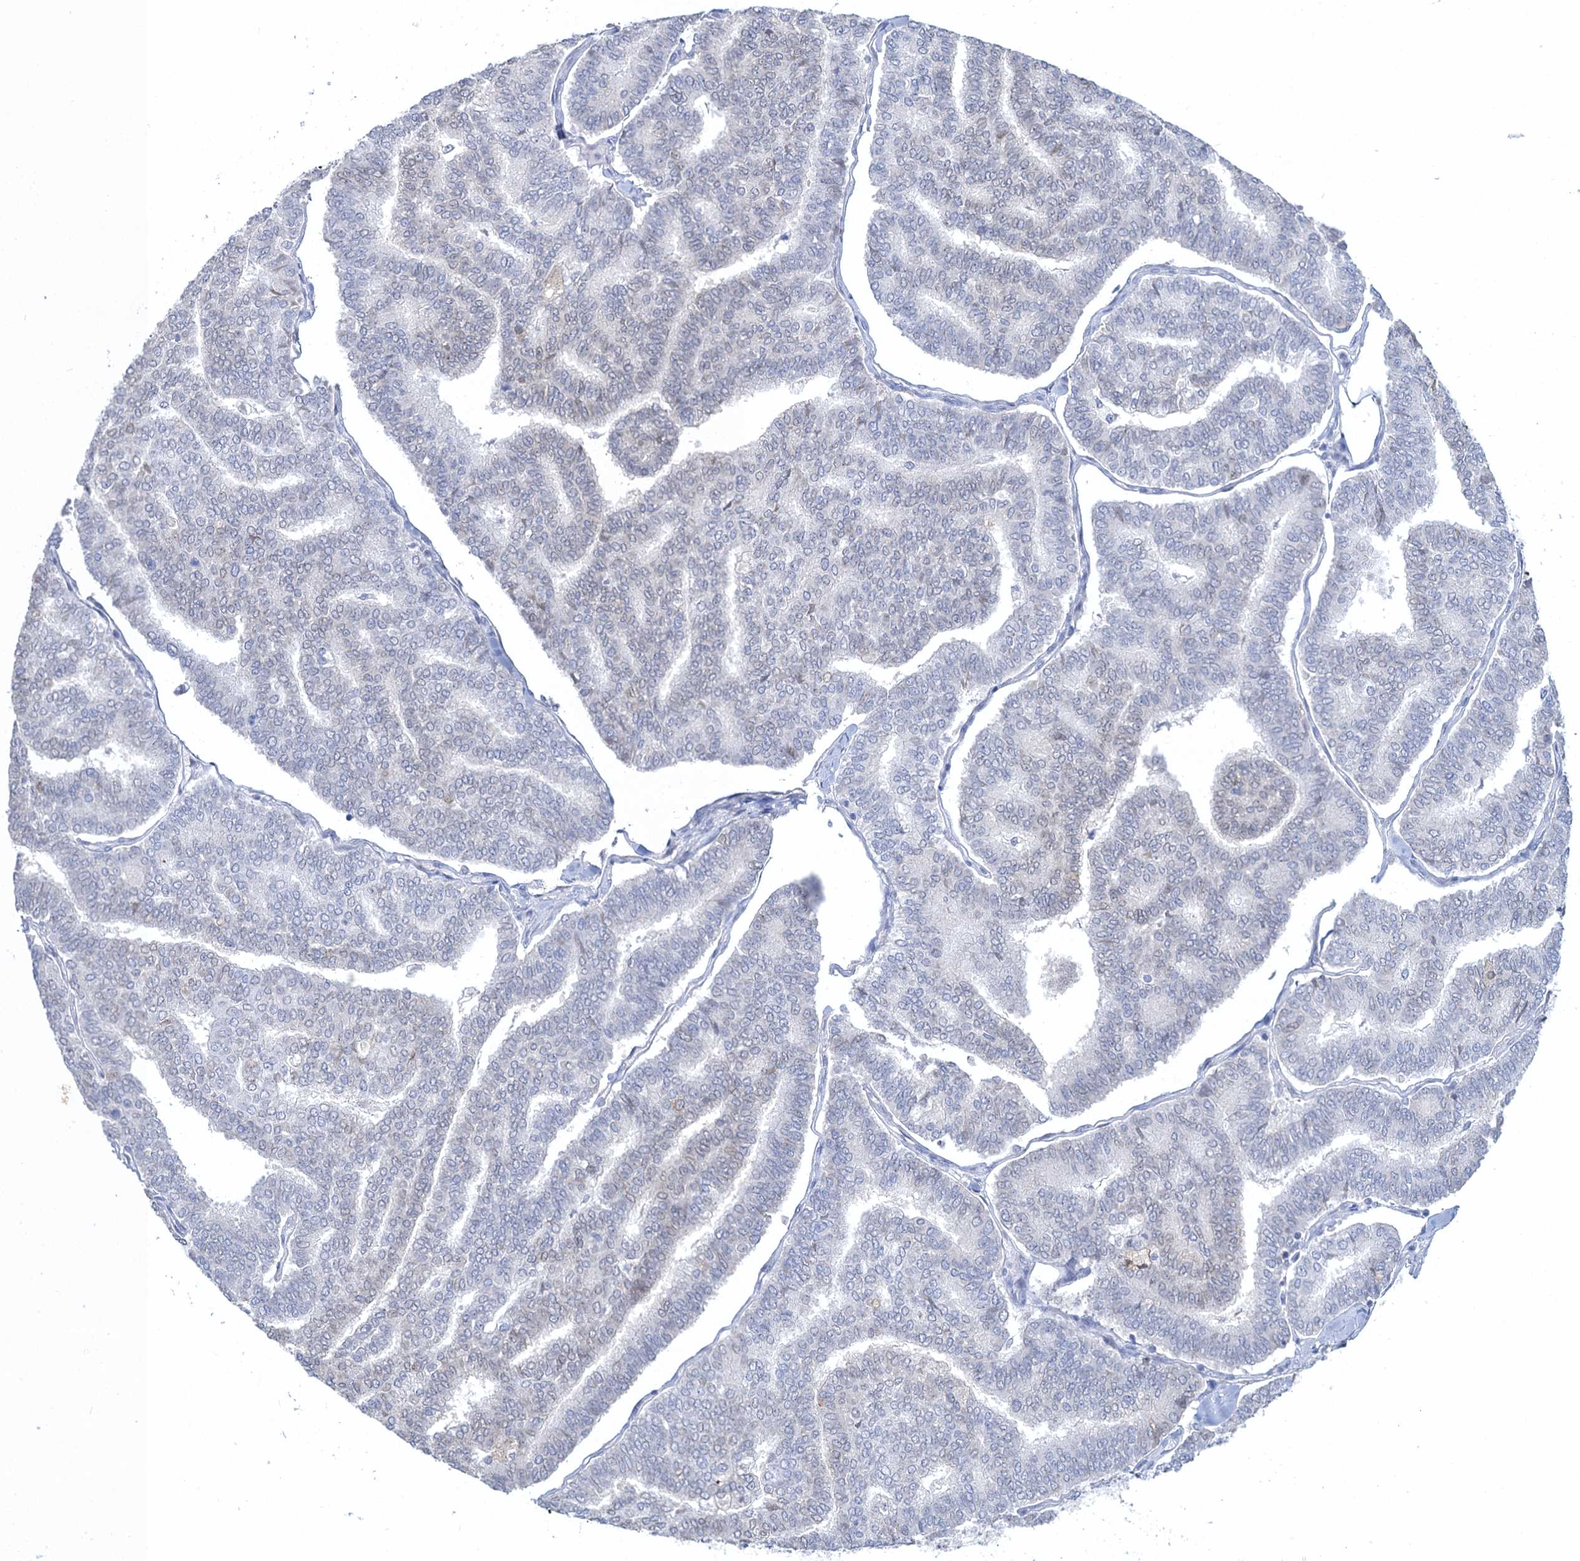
{"staining": {"intensity": "negative", "quantity": "none", "location": "none"}, "tissue": "thyroid cancer", "cell_type": "Tumor cells", "image_type": "cancer", "snomed": [{"axis": "morphology", "description": "Papillary adenocarcinoma, NOS"}, {"axis": "topography", "description": "Thyroid gland"}], "caption": "High magnification brightfield microscopy of thyroid papillary adenocarcinoma stained with DAB (3,3'-diaminobenzidine) (brown) and counterstained with hematoxylin (blue): tumor cells show no significant staining. The staining was performed using DAB to visualize the protein expression in brown, while the nuclei were stained in blue with hematoxylin (Magnification: 20x).", "gene": "TOX3", "patient": {"sex": "female", "age": 35}}